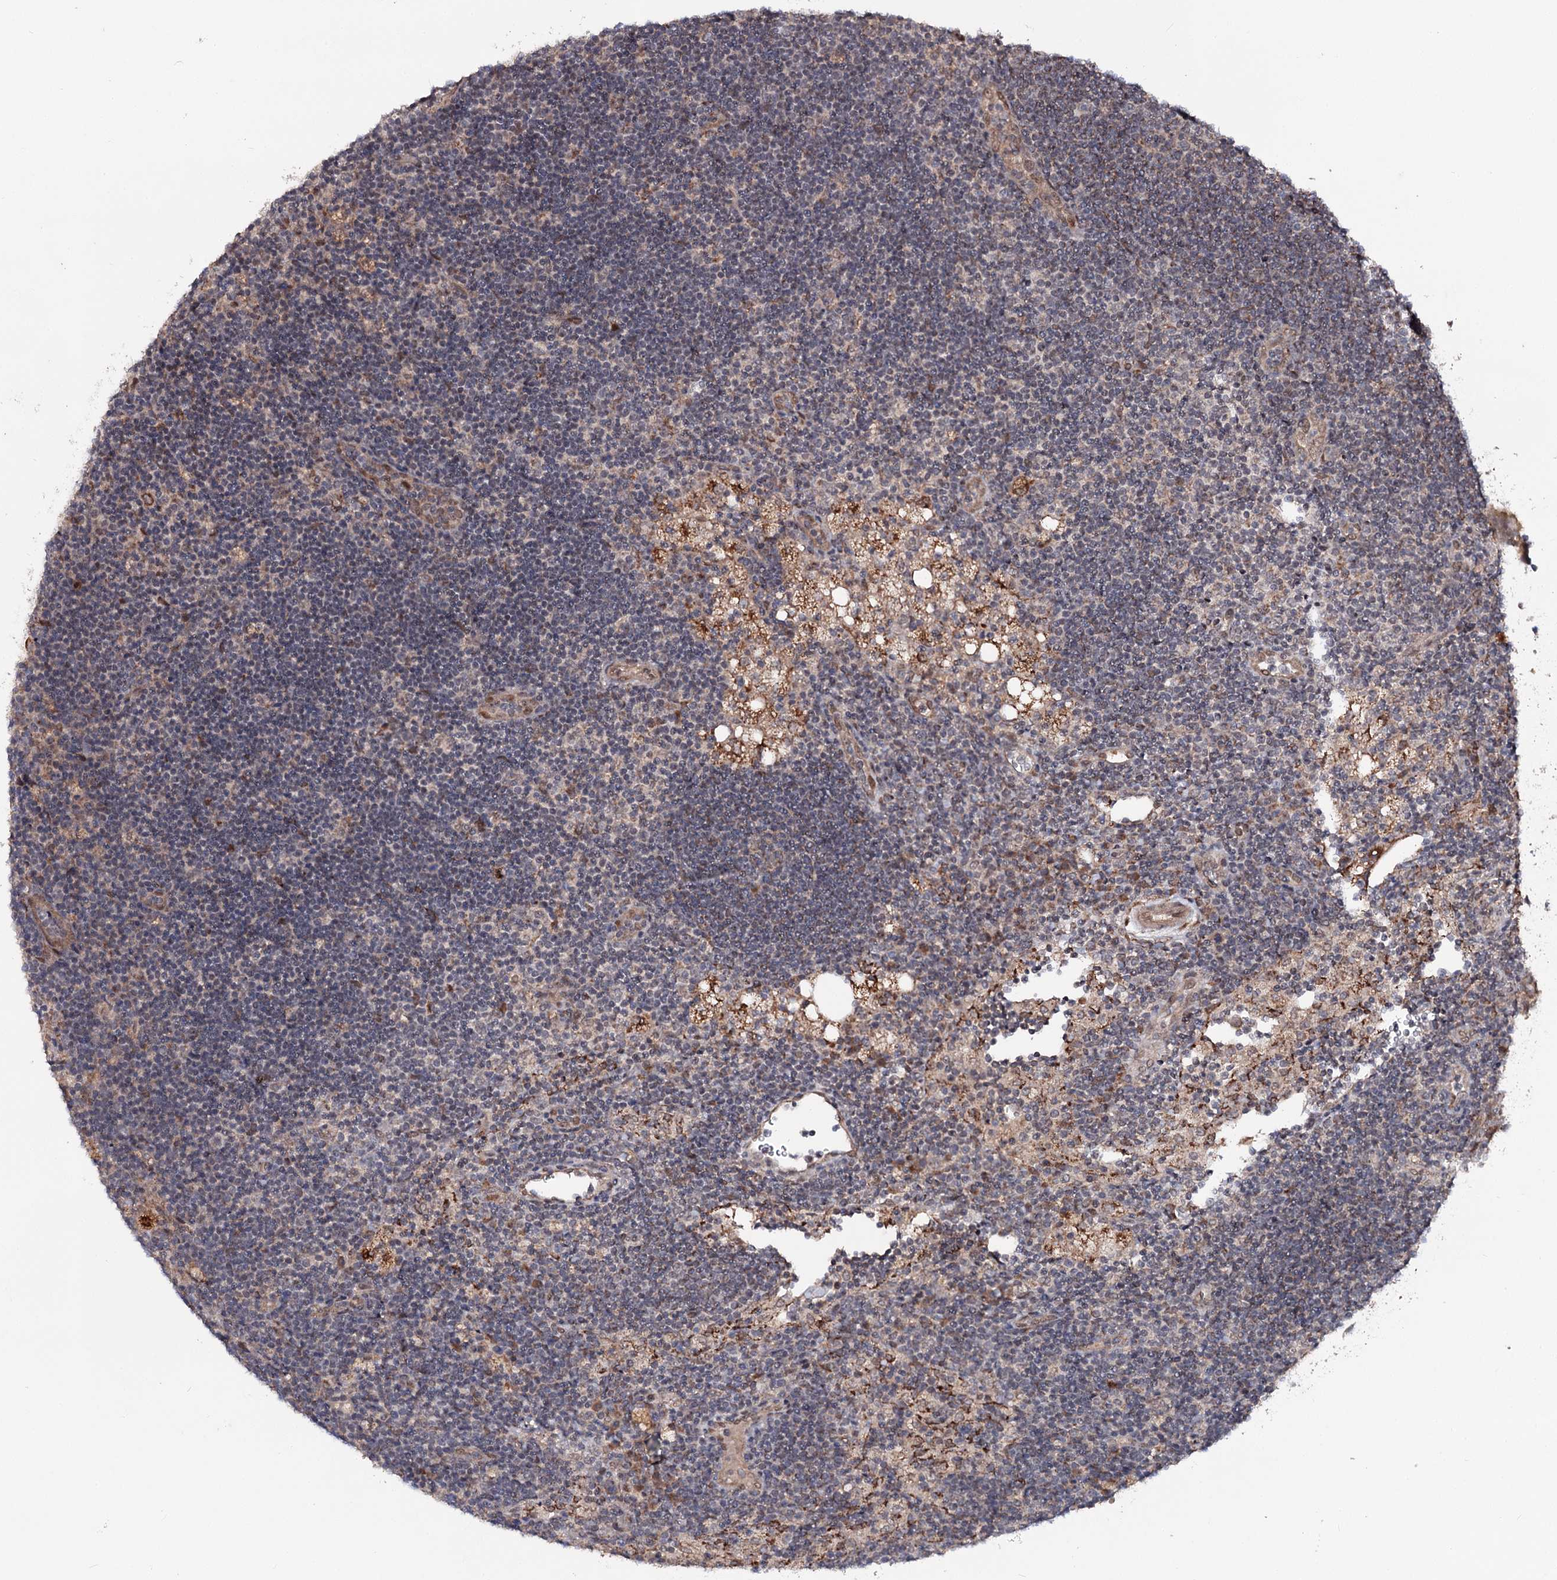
{"staining": {"intensity": "moderate", "quantity": "<25%", "location": "cytoplasmic/membranous"}, "tissue": "lymph node", "cell_type": "Germinal center cells", "image_type": "normal", "snomed": [{"axis": "morphology", "description": "Normal tissue, NOS"}, {"axis": "topography", "description": "Lymph node"}], "caption": "Moderate cytoplasmic/membranous protein positivity is present in about <25% of germinal center cells in lymph node. (IHC, brightfield microscopy, high magnification).", "gene": "MSANTD2", "patient": {"sex": "male", "age": 24}}